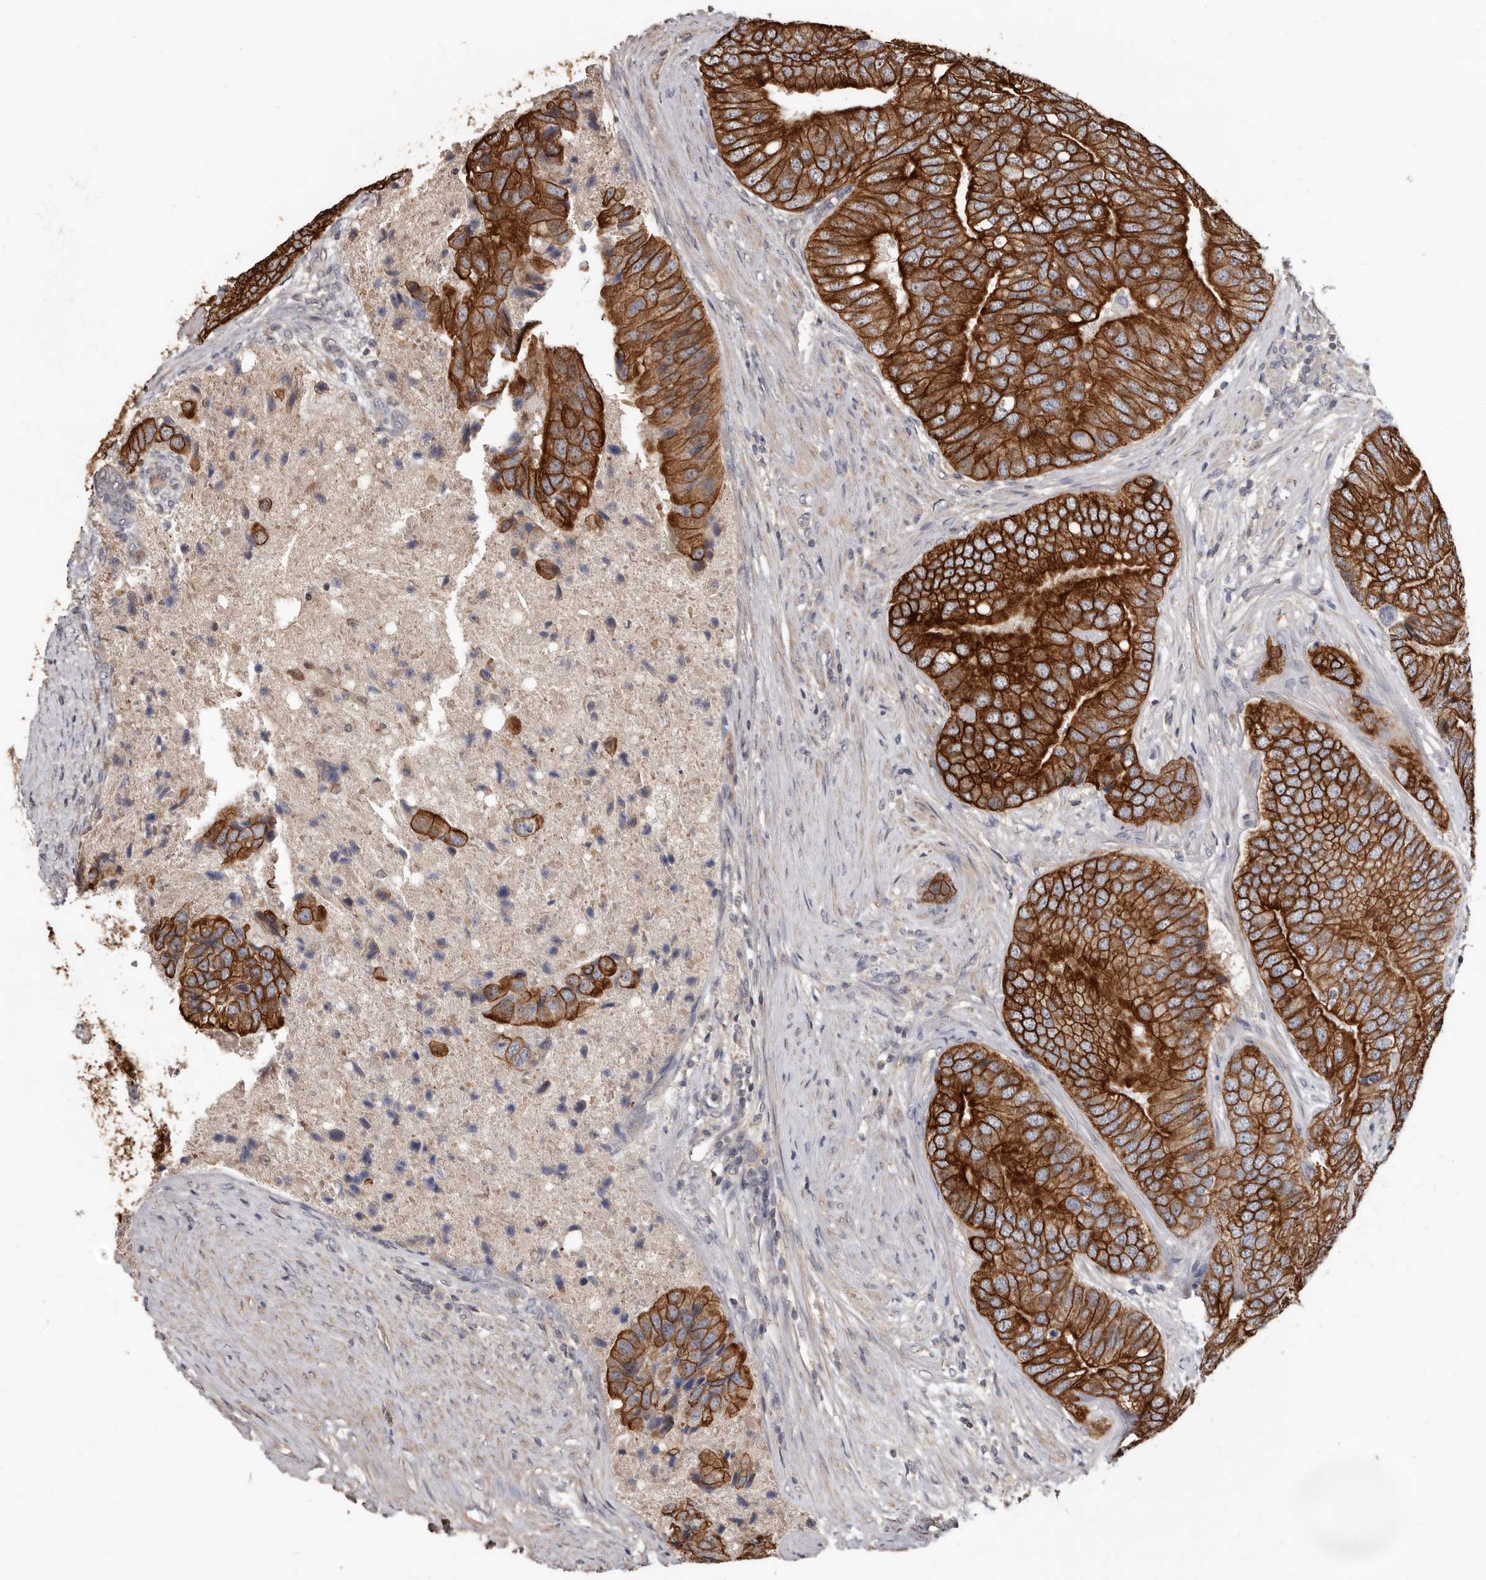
{"staining": {"intensity": "strong", "quantity": ">75%", "location": "cytoplasmic/membranous"}, "tissue": "prostate cancer", "cell_type": "Tumor cells", "image_type": "cancer", "snomed": [{"axis": "morphology", "description": "Adenocarcinoma, High grade"}, {"axis": "topography", "description": "Prostate"}], "caption": "Tumor cells demonstrate high levels of strong cytoplasmic/membranous positivity in about >75% of cells in adenocarcinoma (high-grade) (prostate).", "gene": "MRPL18", "patient": {"sex": "male", "age": 70}}